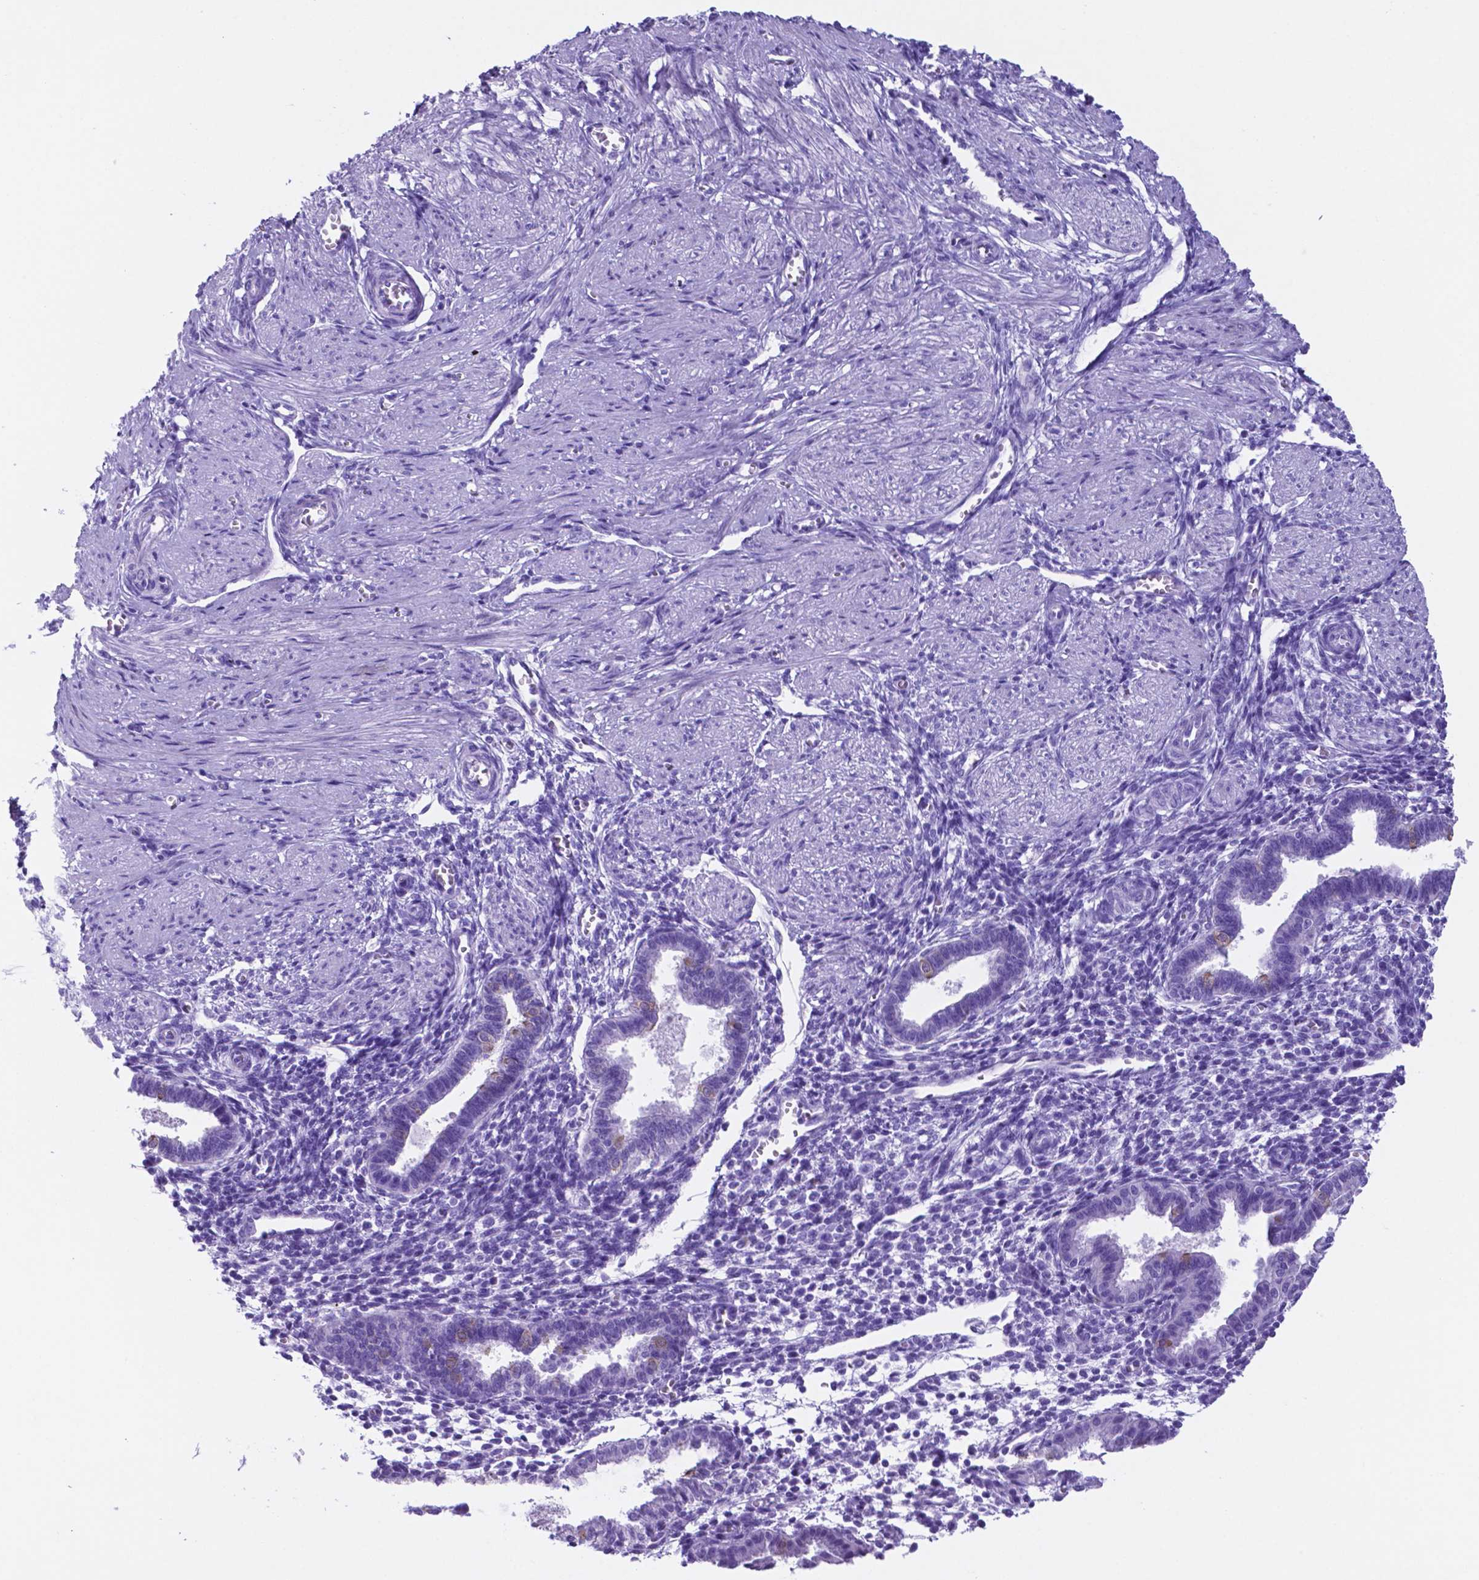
{"staining": {"intensity": "negative", "quantity": "none", "location": "none"}, "tissue": "endometrium", "cell_type": "Cells in endometrial stroma", "image_type": "normal", "snomed": [{"axis": "morphology", "description": "Normal tissue, NOS"}, {"axis": "topography", "description": "Endometrium"}], "caption": "Protein analysis of normal endometrium exhibits no significant expression in cells in endometrial stroma. Brightfield microscopy of IHC stained with DAB (brown) and hematoxylin (blue), captured at high magnification.", "gene": "DNAAF8", "patient": {"sex": "female", "age": 37}}